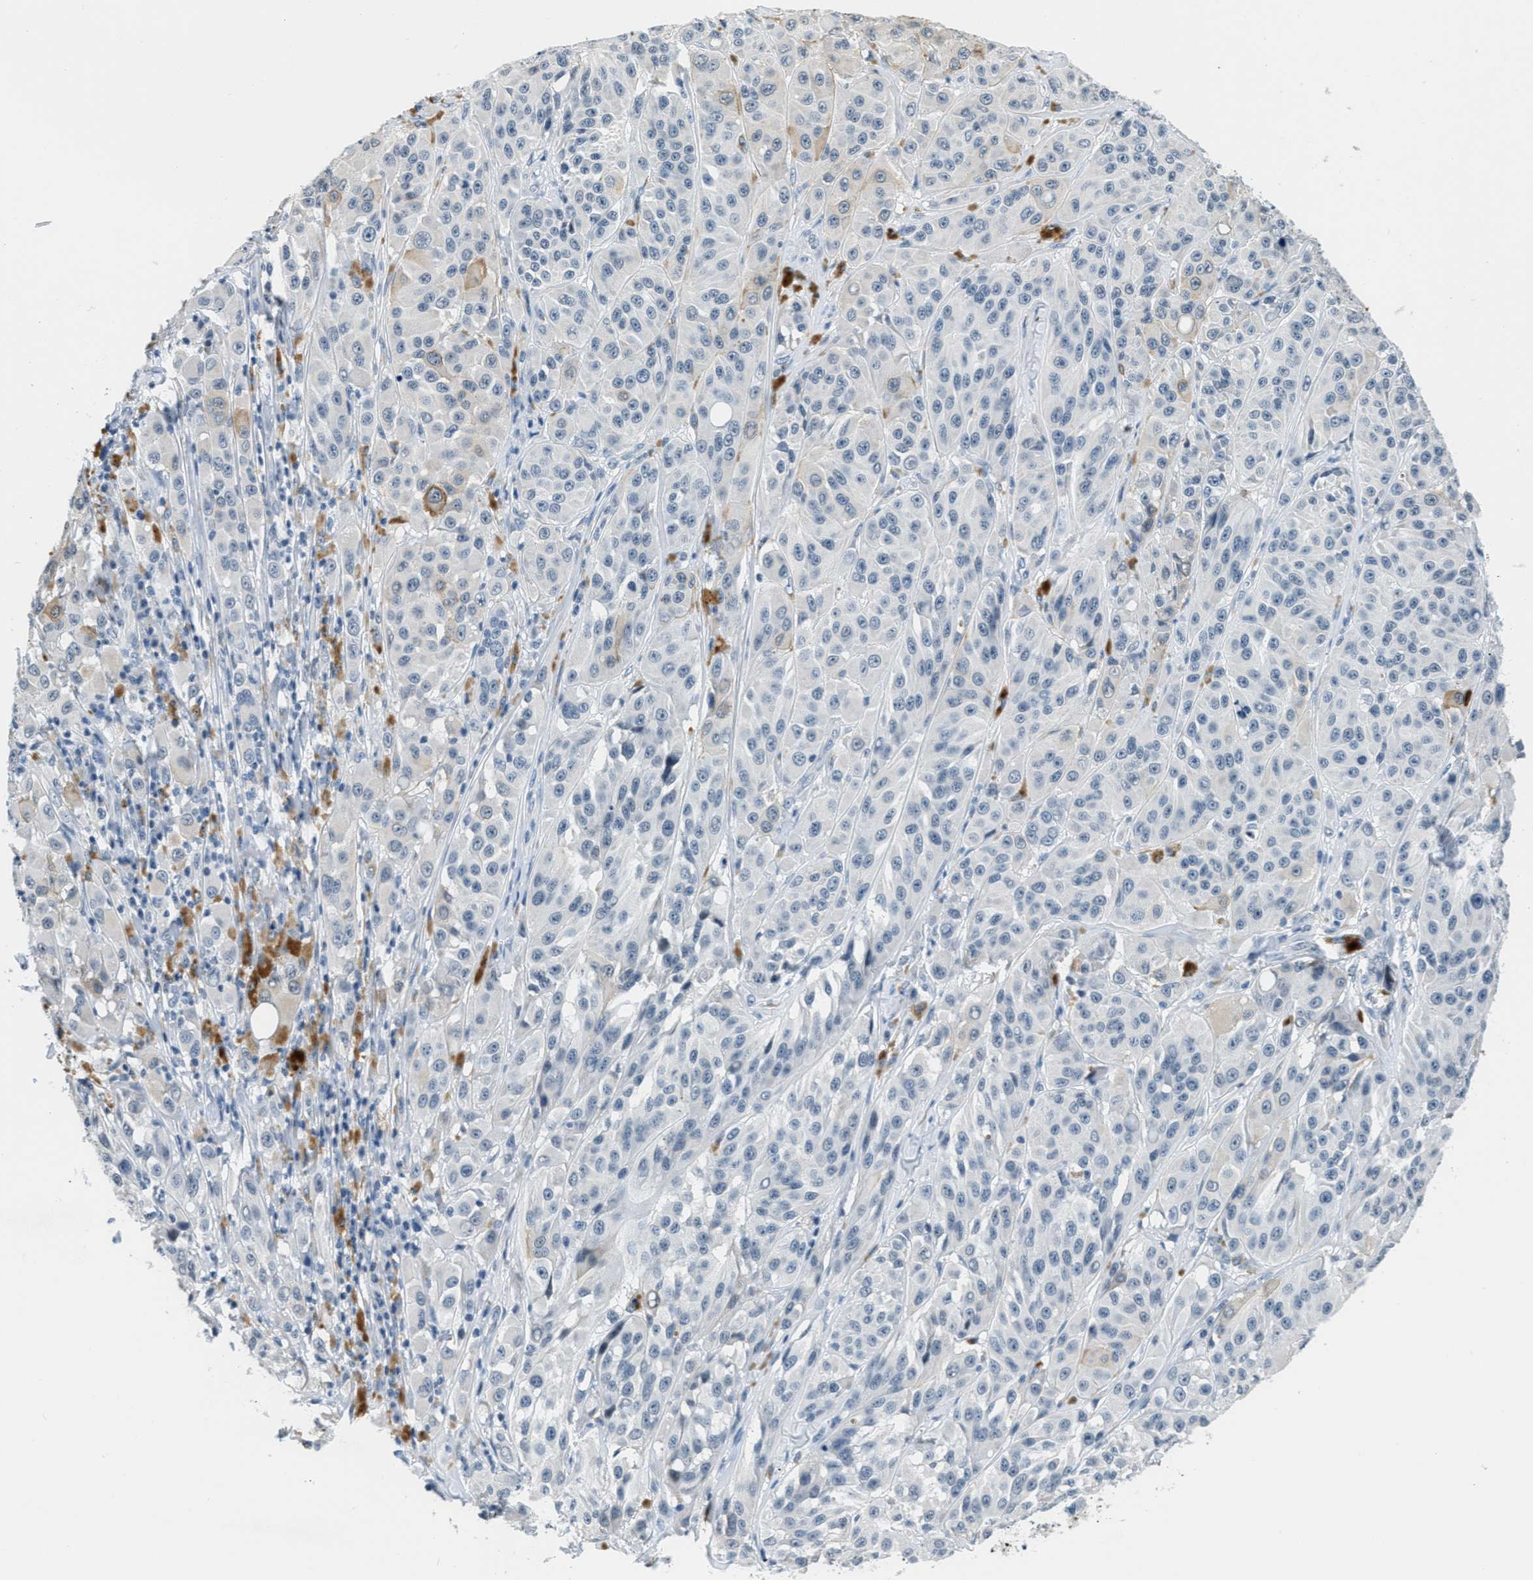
{"staining": {"intensity": "negative", "quantity": "none", "location": "none"}, "tissue": "melanoma", "cell_type": "Tumor cells", "image_type": "cancer", "snomed": [{"axis": "morphology", "description": "Malignant melanoma, NOS"}, {"axis": "topography", "description": "Skin"}], "caption": "High power microscopy image of an immunohistochemistry histopathology image of melanoma, revealing no significant positivity in tumor cells.", "gene": "CA4", "patient": {"sex": "male", "age": 84}}